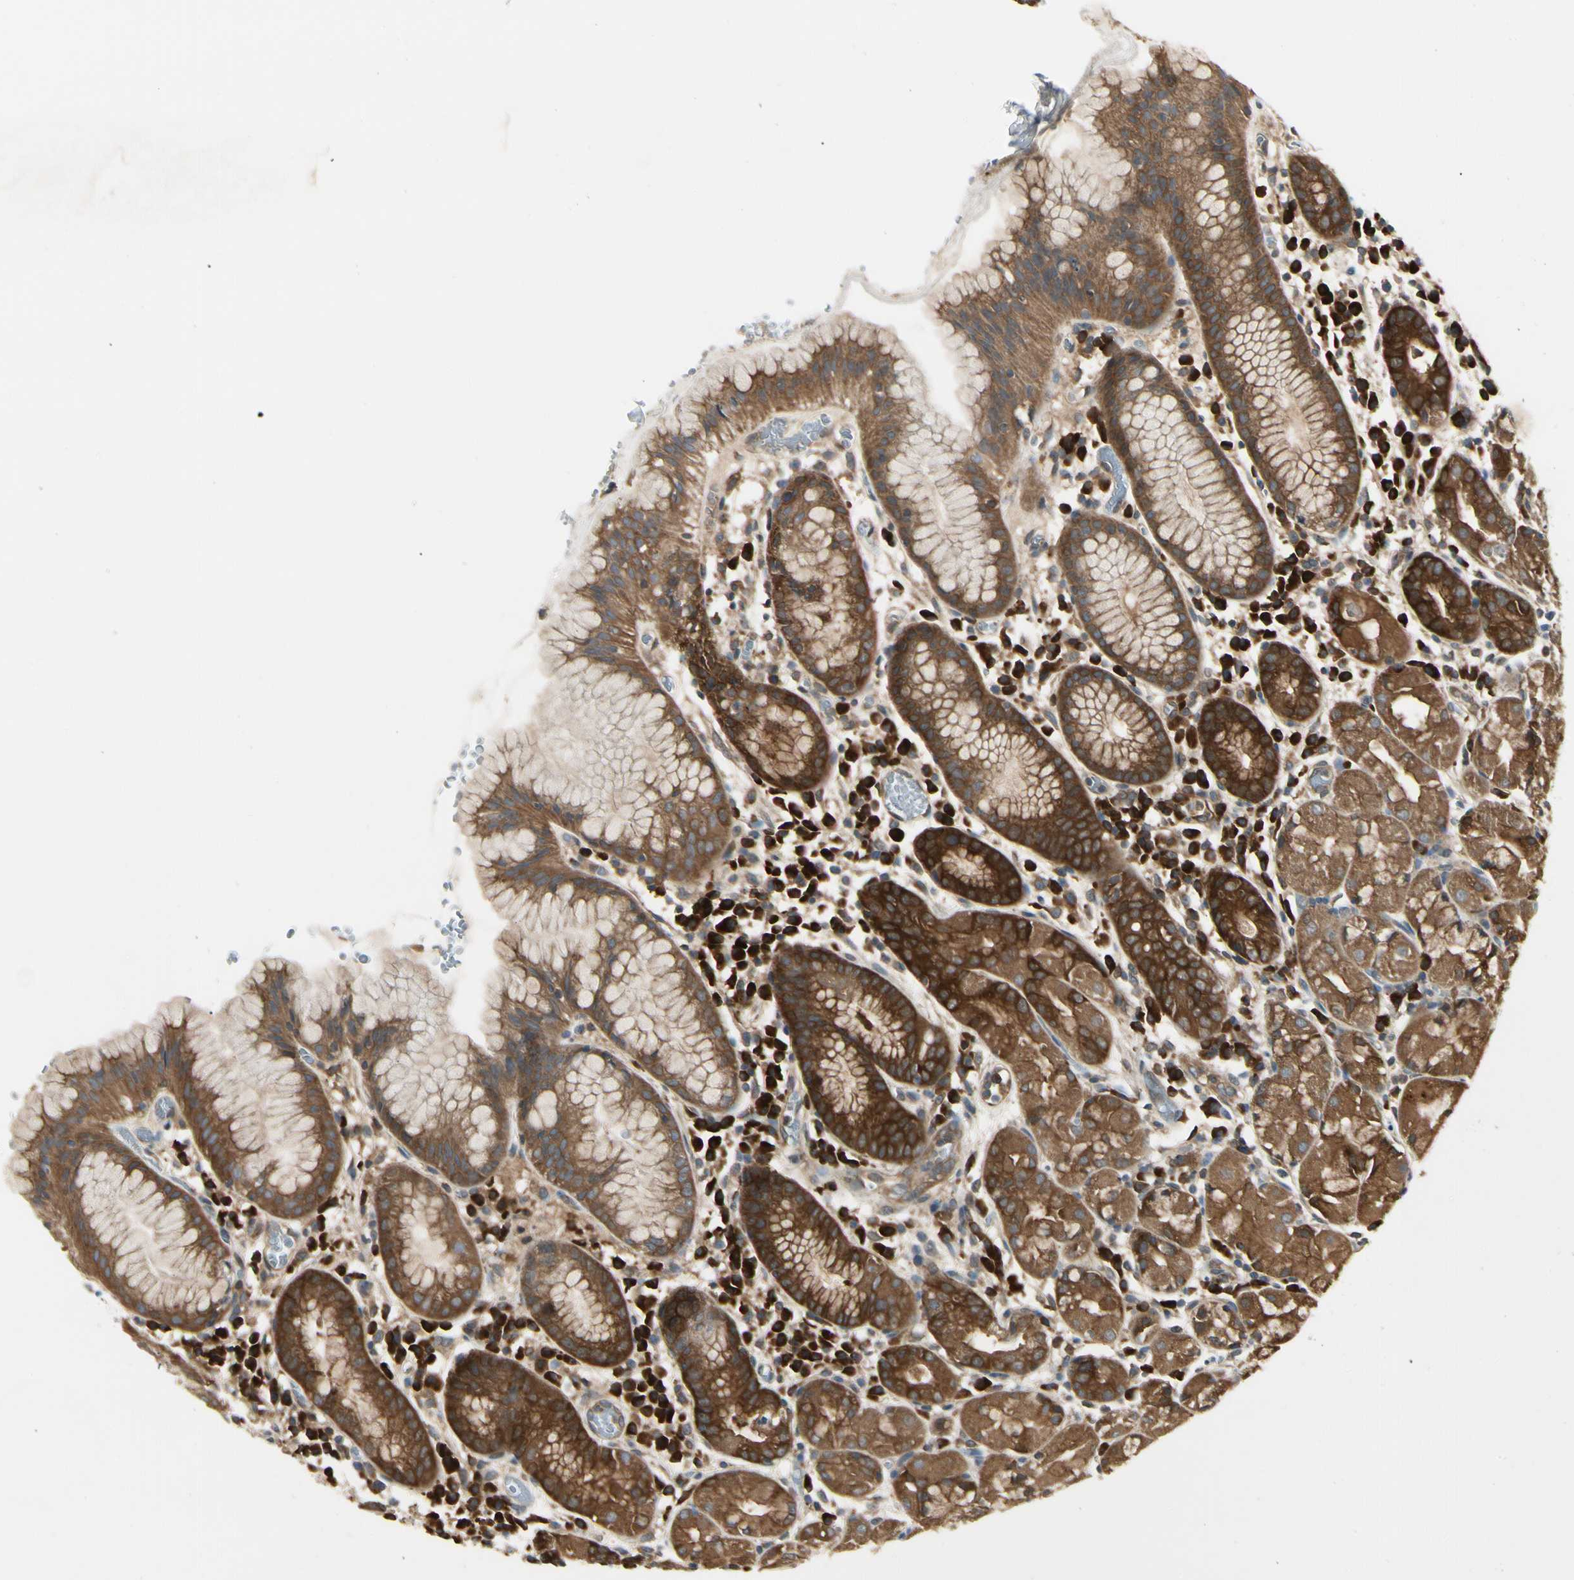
{"staining": {"intensity": "strong", "quantity": ">75%", "location": "cytoplasmic/membranous"}, "tissue": "stomach", "cell_type": "Glandular cells", "image_type": "normal", "snomed": [{"axis": "morphology", "description": "Normal tissue, NOS"}, {"axis": "topography", "description": "Stomach"}, {"axis": "topography", "description": "Stomach, lower"}], "caption": "Immunohistochemistry image of normal stomach: stomach stained using immunohistochemistry (IHC) exhibits high levels of strong protein expression localized specifically in the cytoplasmic/membranous of glandular cells, appearing as a cytoplasmic/membranous brown color.", "gene": "NME1", "patient": {"sex": "female", "age": 75}}